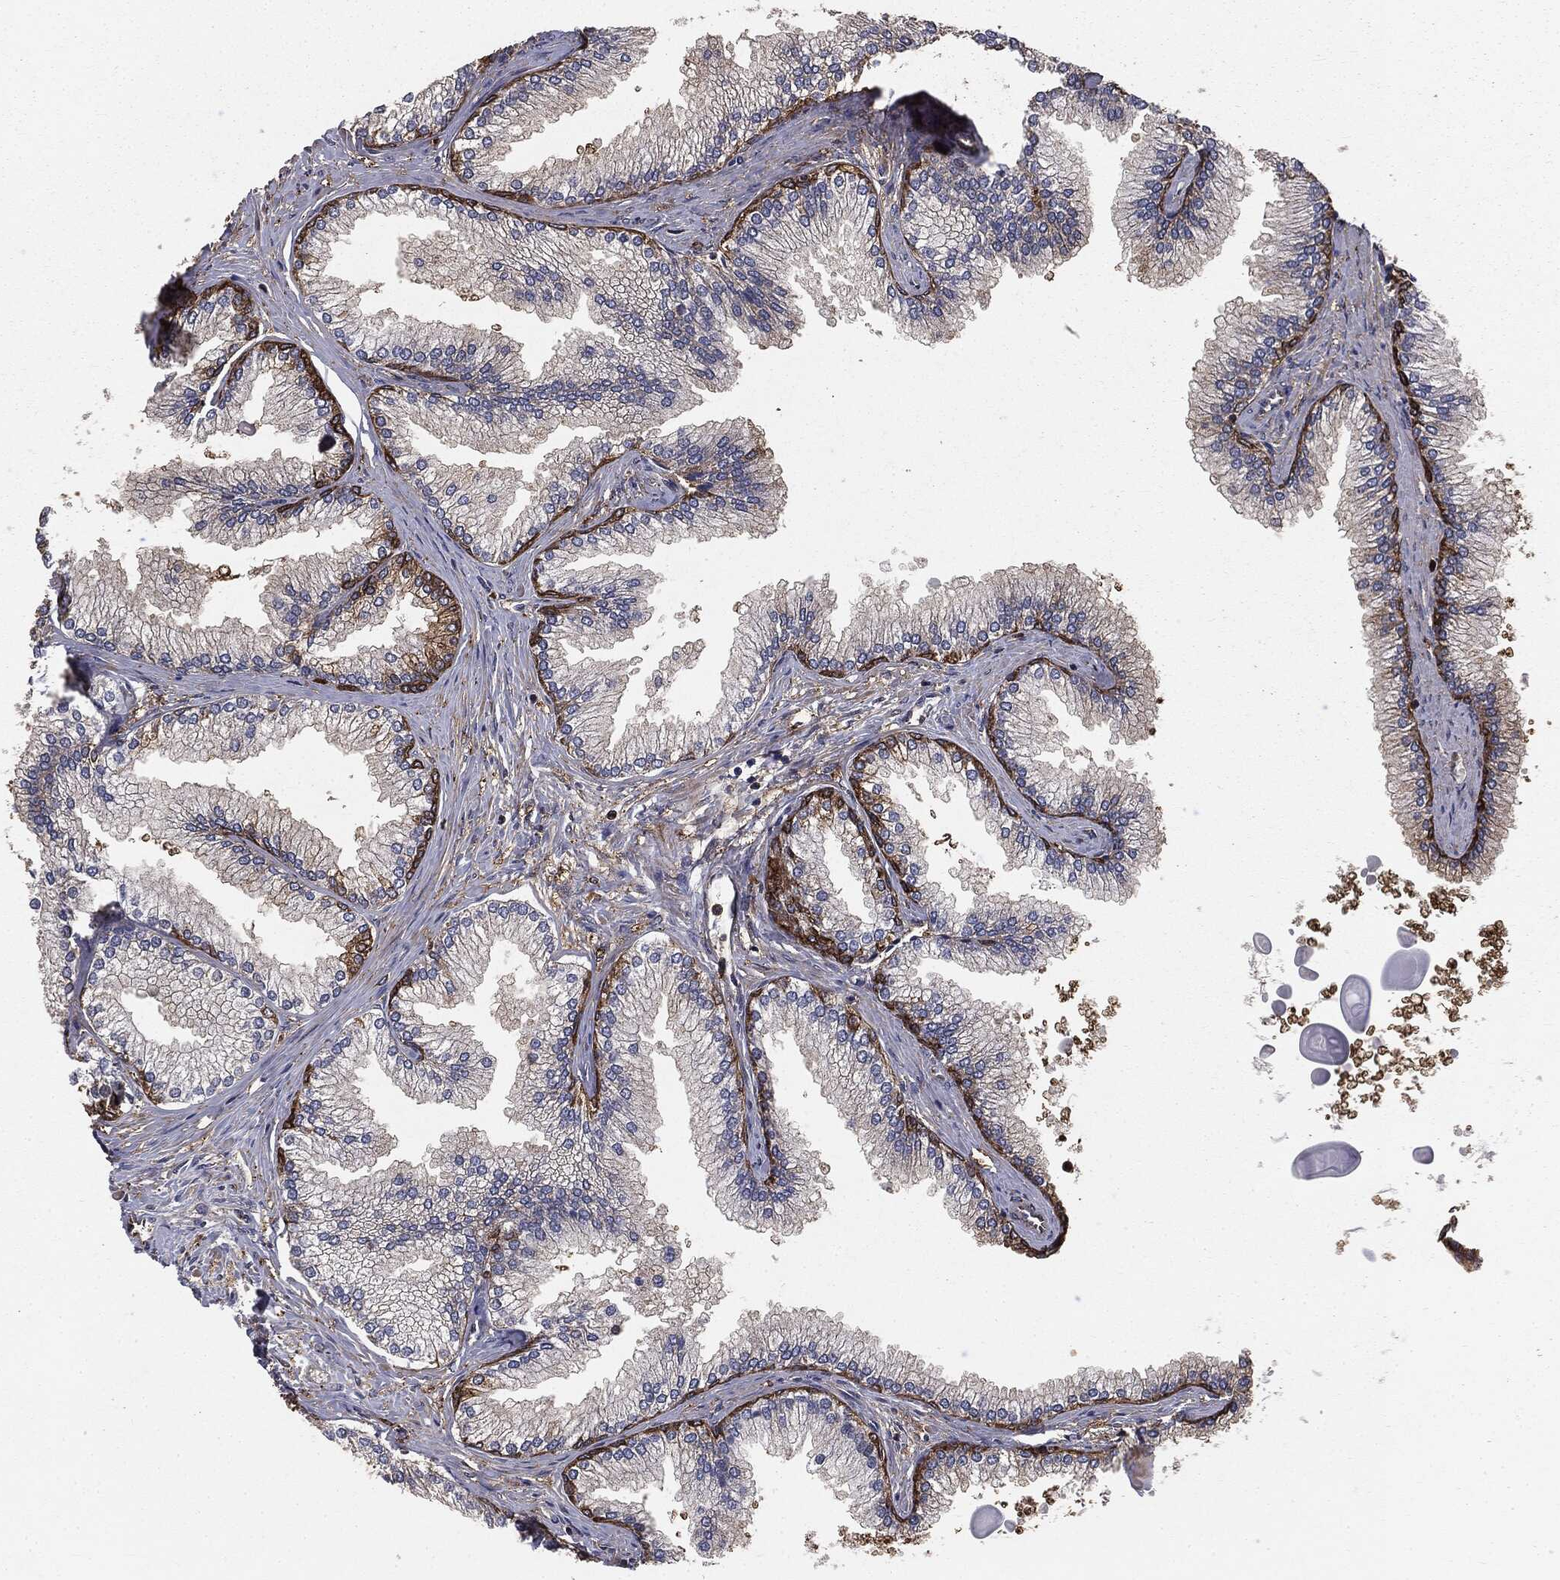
{"staining": {"intensity": "strong", "quantity": "25%-75%", "location": "cytoplasmic/membranous"}, "tissue": "prostate", "cell_type": "Glandular cells", "image_type": "normal", "snomed": [{"axis": "morphology", "description": "Normal tissue, NOS"}, {"axis": "topography", "description": "Prostate"}], "caption": "The immunohistochemical stain labels strong cytoplasmic/membranous expression in glandular cells of unremarkable prostate. Using DAB (brown) and hematoxylin (blue) stains, captured at high magnification using brightfield microscopy.", "gene": "GNB5", "patient": {"sex": "male", "age": 72}}